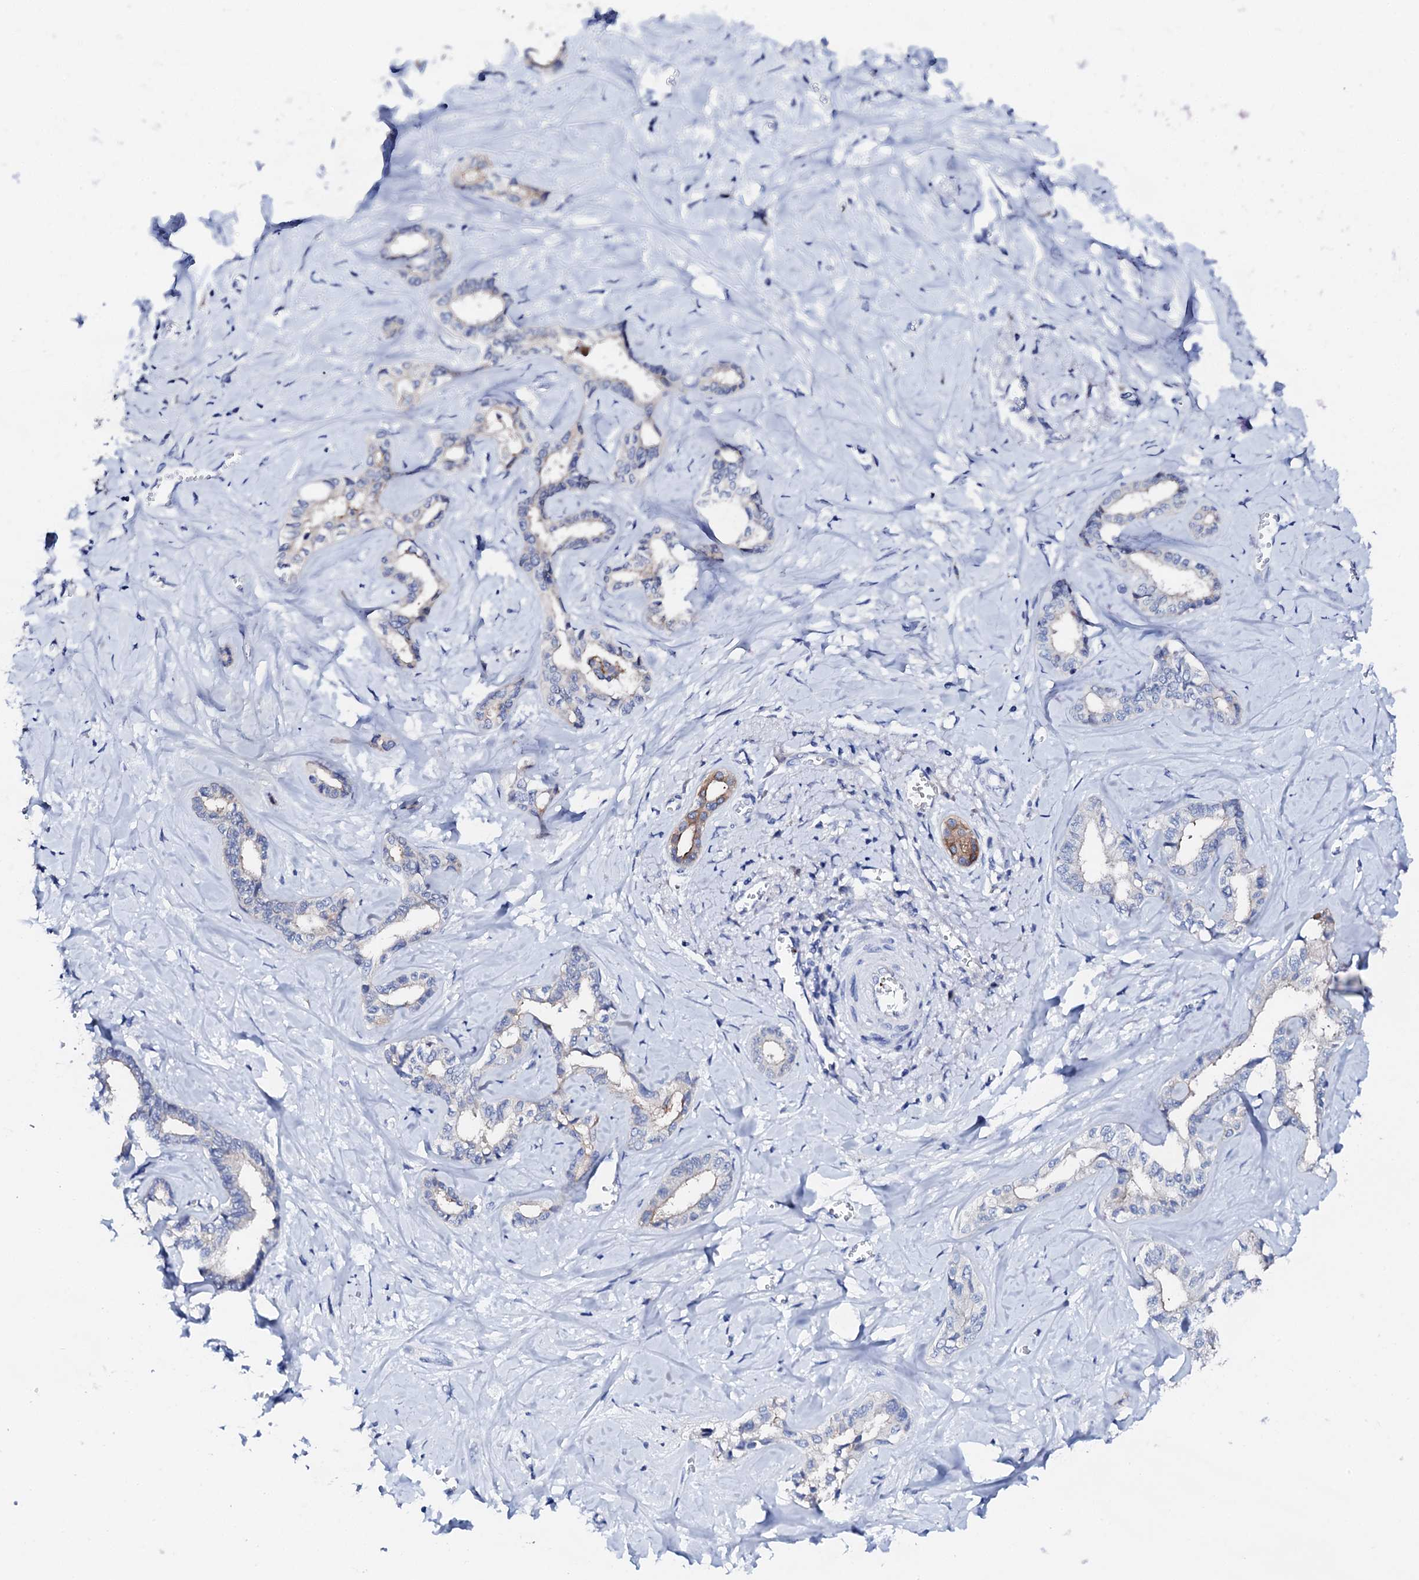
{"staining": {"intensity": "negative", "quantity": "none", "location": "none"}, "tissue": "liver cancer", "cell_type": "Tumor cells", "image_type": "cancer", "snomed": [{"axis": "morphology", "description": "Cholangiocarcinoma"}, {"axis": "topography", "description": "Liver"}], "caption": "This micrograph is of liver cancer stained with IHC to label a protein in brown with the nuclei are counter-stained blue. There is no expression in tumor cells.", "gene": "TRDN", "patient": {"sex": "female", "age": 77}}